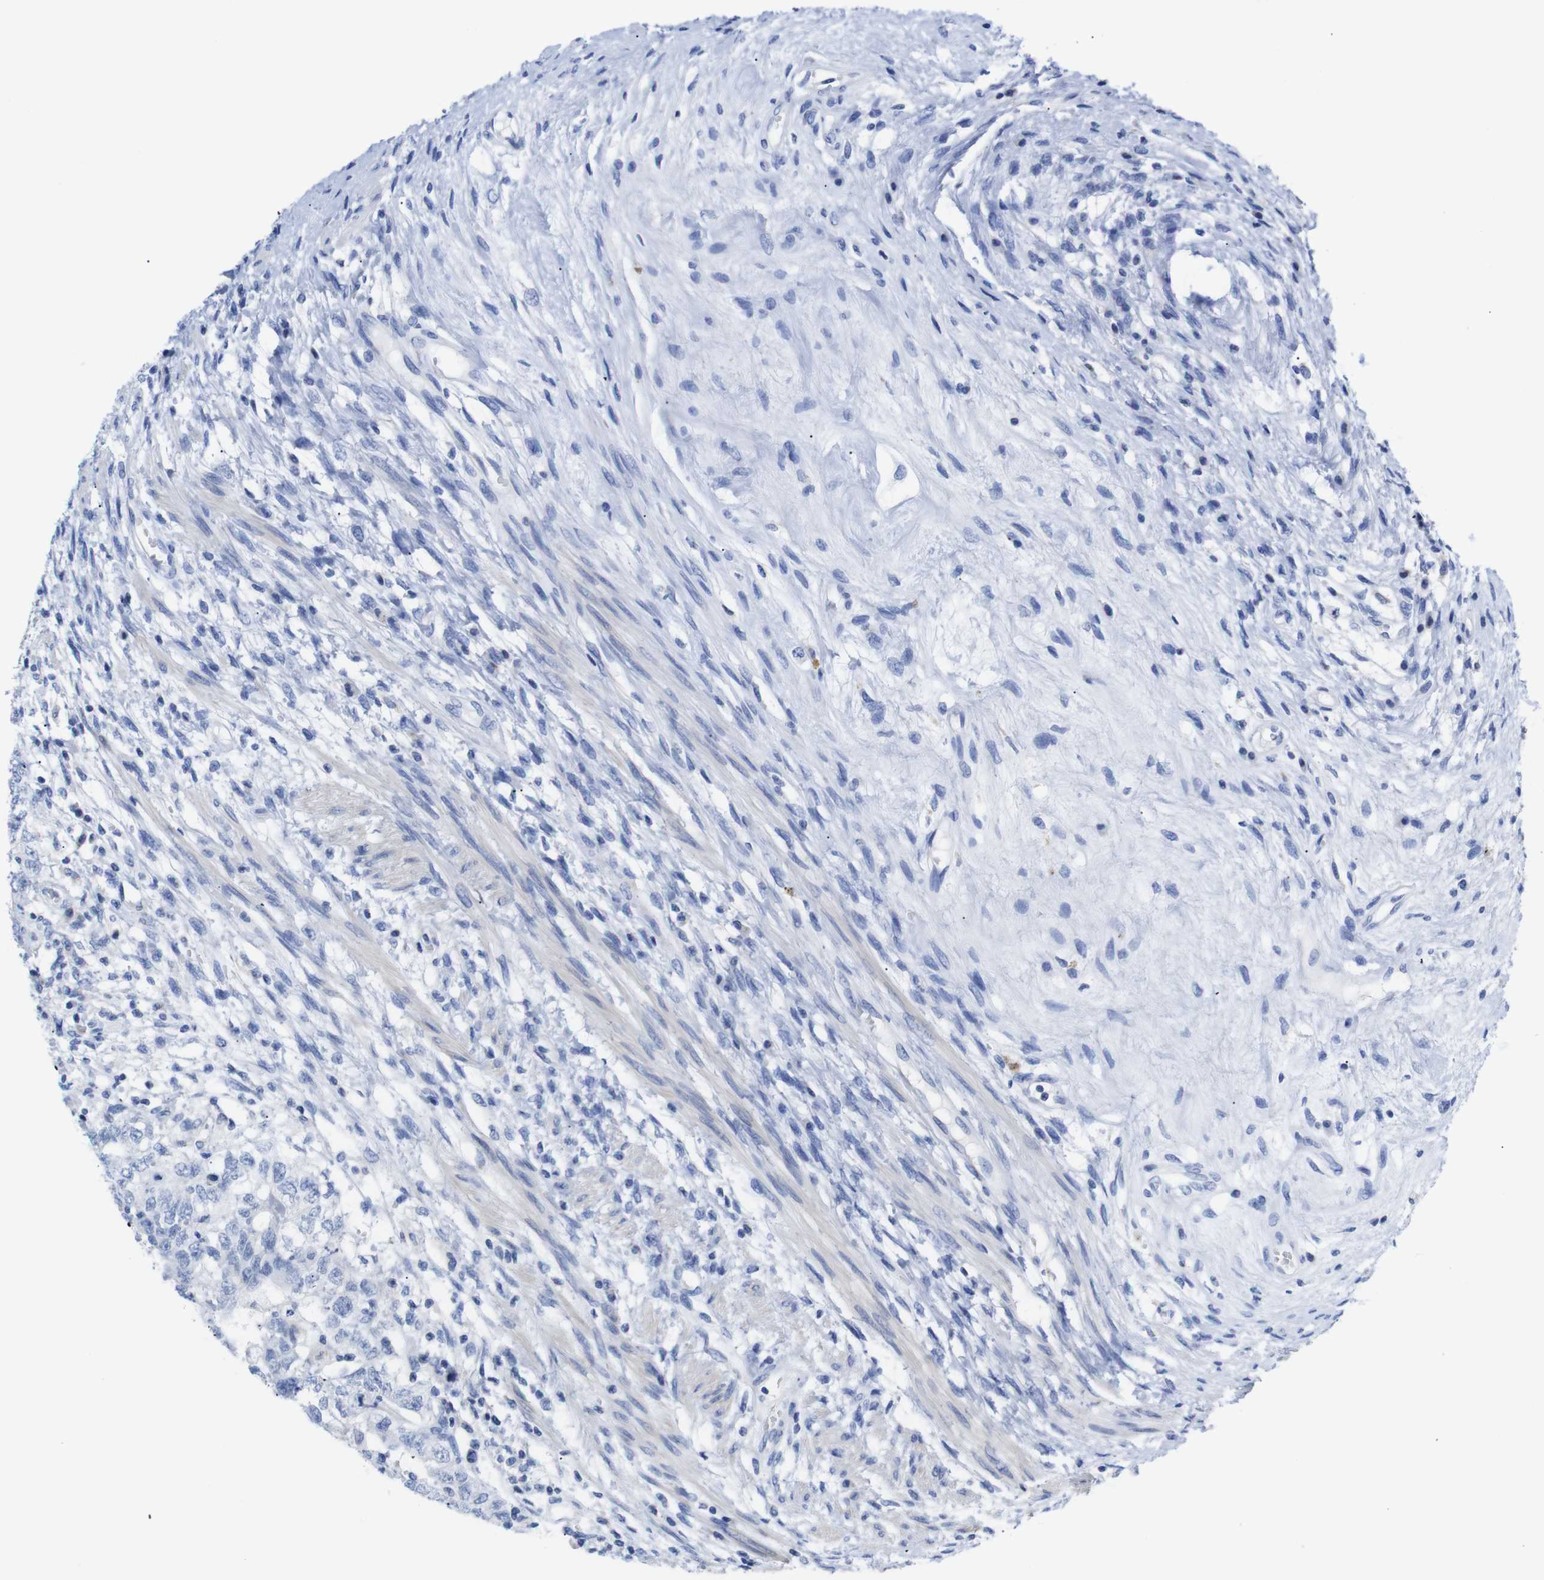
{"staining": {"intensity": "negative", "quantity": "none", "location": "none"}, "tissue": "testis cancer", "cell_type": "Tumor cells", "image_type": "cancer", "snomed": [{"axis": "morphology", "description": "Carcinoma, Embryonal, NOS"}, {"axis": "topography", "description": "Testis"}], "caption": "Image shows no significant protein positivity in tumor cells of testis cancer (embryonal carcinoma).", "gene": "LRRC55", "patient": {"sex": "male", "age": 26}}